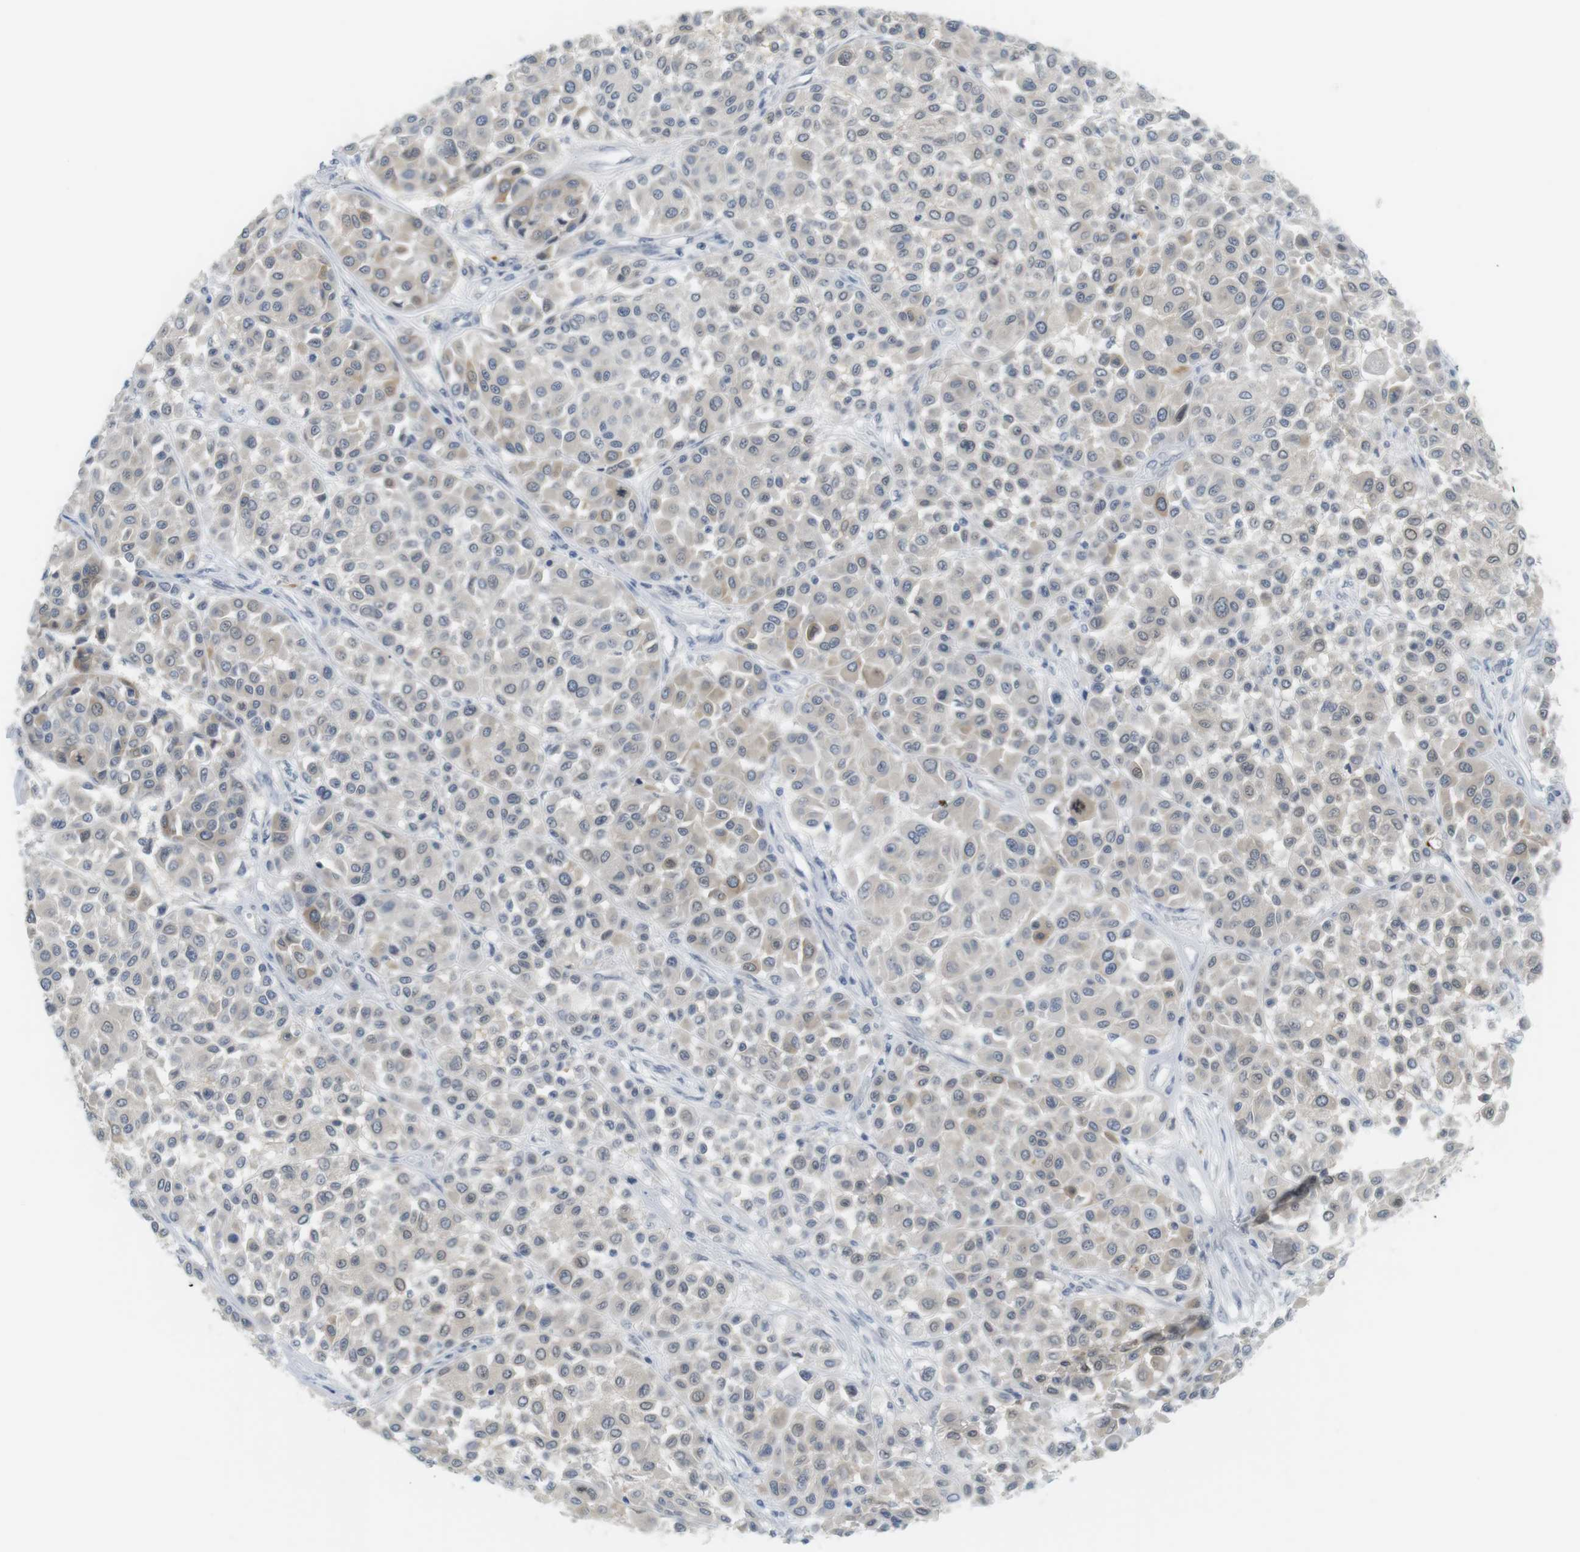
{"staining": {"intensity": "weak", "quantity": "<25%", "location": "cytoplasmic/membranous,nuclear"}, "tissue": "melanoma", "cell_type": "Tumor cells", "image_type": "cancer", "snomed": [{"axis": "morphology", "description": "Malignant melanoma, Metastatic site"}, {"axis": "topography", "description": "Soft tissue"}], "caption": "Photomicrograph shows no protein positivity in tumor cells of malignant melanoma (metastatic site) tissue.", "gene": "CREB3L2", "patient": {"sex": "male", "age": 41}}